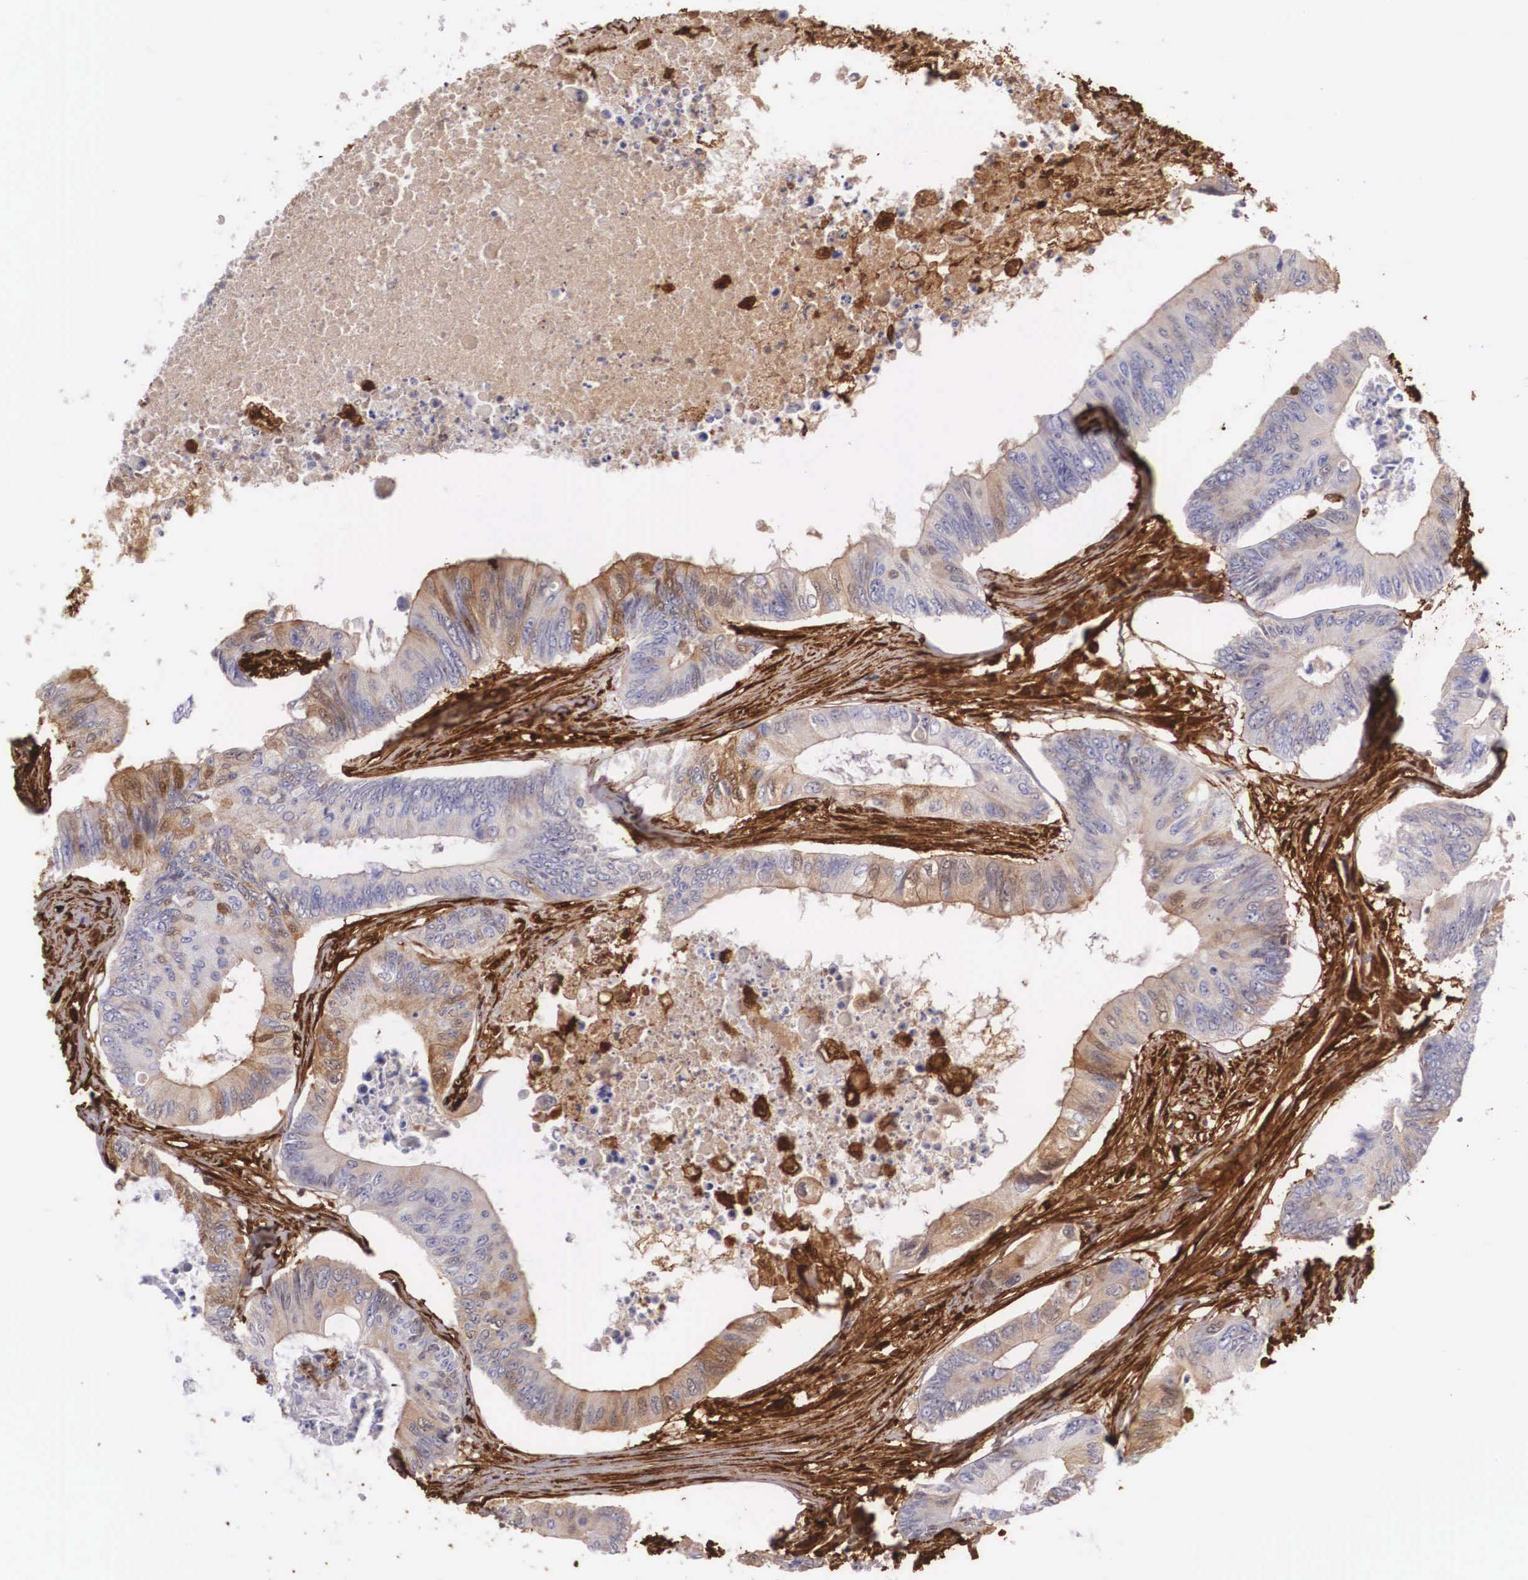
{"staining": {"intensity": "negative", "quantity": "none", "location": "none"}, "tissue": "colorectal cancer", "cell_type": "Tumor cells", "image_type": "cancer", "snomed": [{"axis": "morphology", "description": "Adenocarcinoma, NOS"}, {"axis": "topography", "description": "Colon"}], "caption": "Colorectal adenocarcinoma was stained to show a protein in brown. There is no significant staining in tumor cells.", "gene": "LGALS1", "patient": {"sex": "male", "age": 65}}